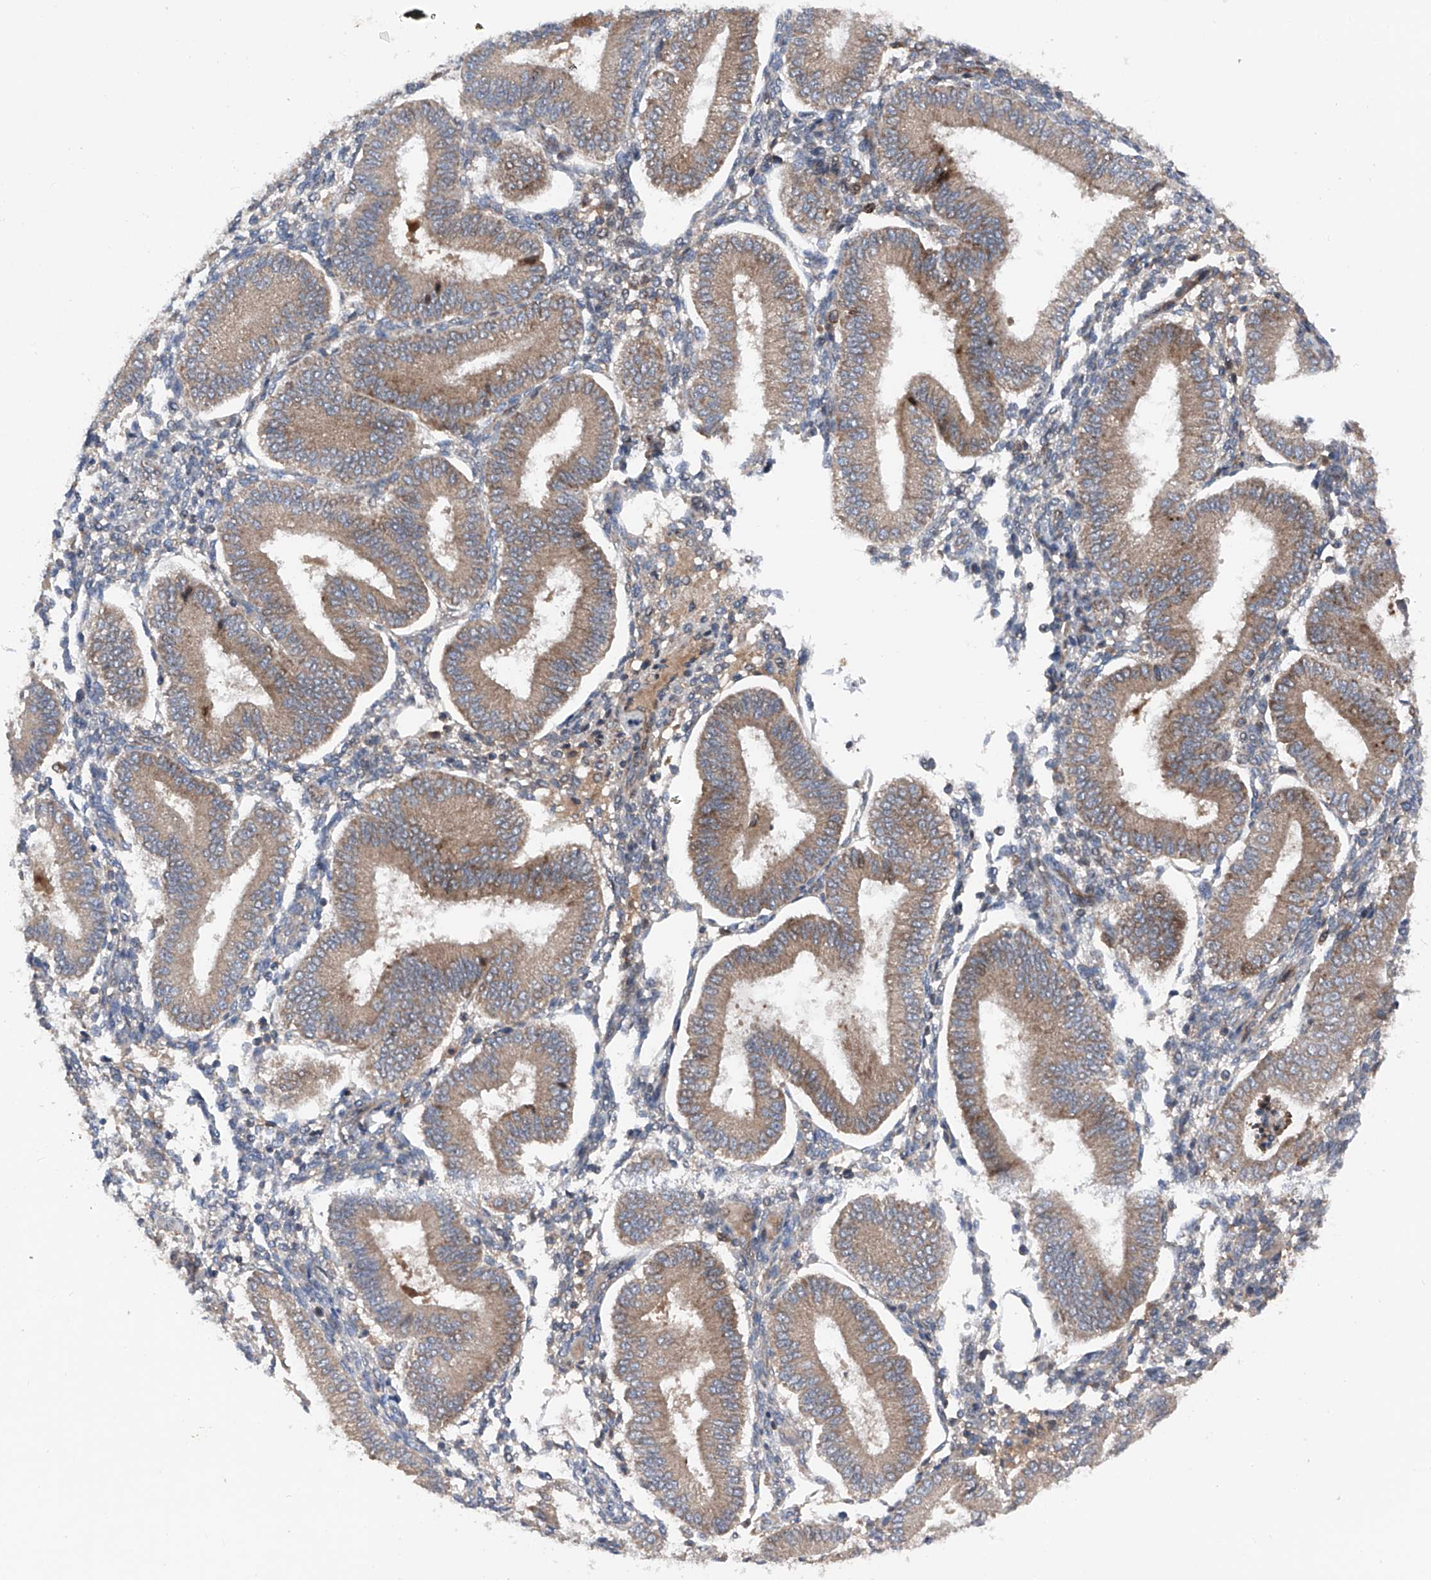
{"staining": {"intensity": "weak", "quantity": "<25%", "location": "cytoplasmic/membranous"}, "tissue": "endometrium", "cell_type": "Cells in endometrial stroma", "image_type": "normal", "snomed": [{"axis": "morphology", "description": "Normal tissue, NOS"}, {"axis": "topography", "description": "Endometrium"}], "caption": "Immunohistochemistry image of normal endometrium stained for a protein (brown), which exhibits no positivity in cells in endometrial stroma. (Stains: DAB immunohistochemistry (IHC) with hematoxylin counter stain, Microscopy: brightfield microscopy at high magnification).", "gene": "DAD1", "patient": {"sex": "female", "age": 39}}